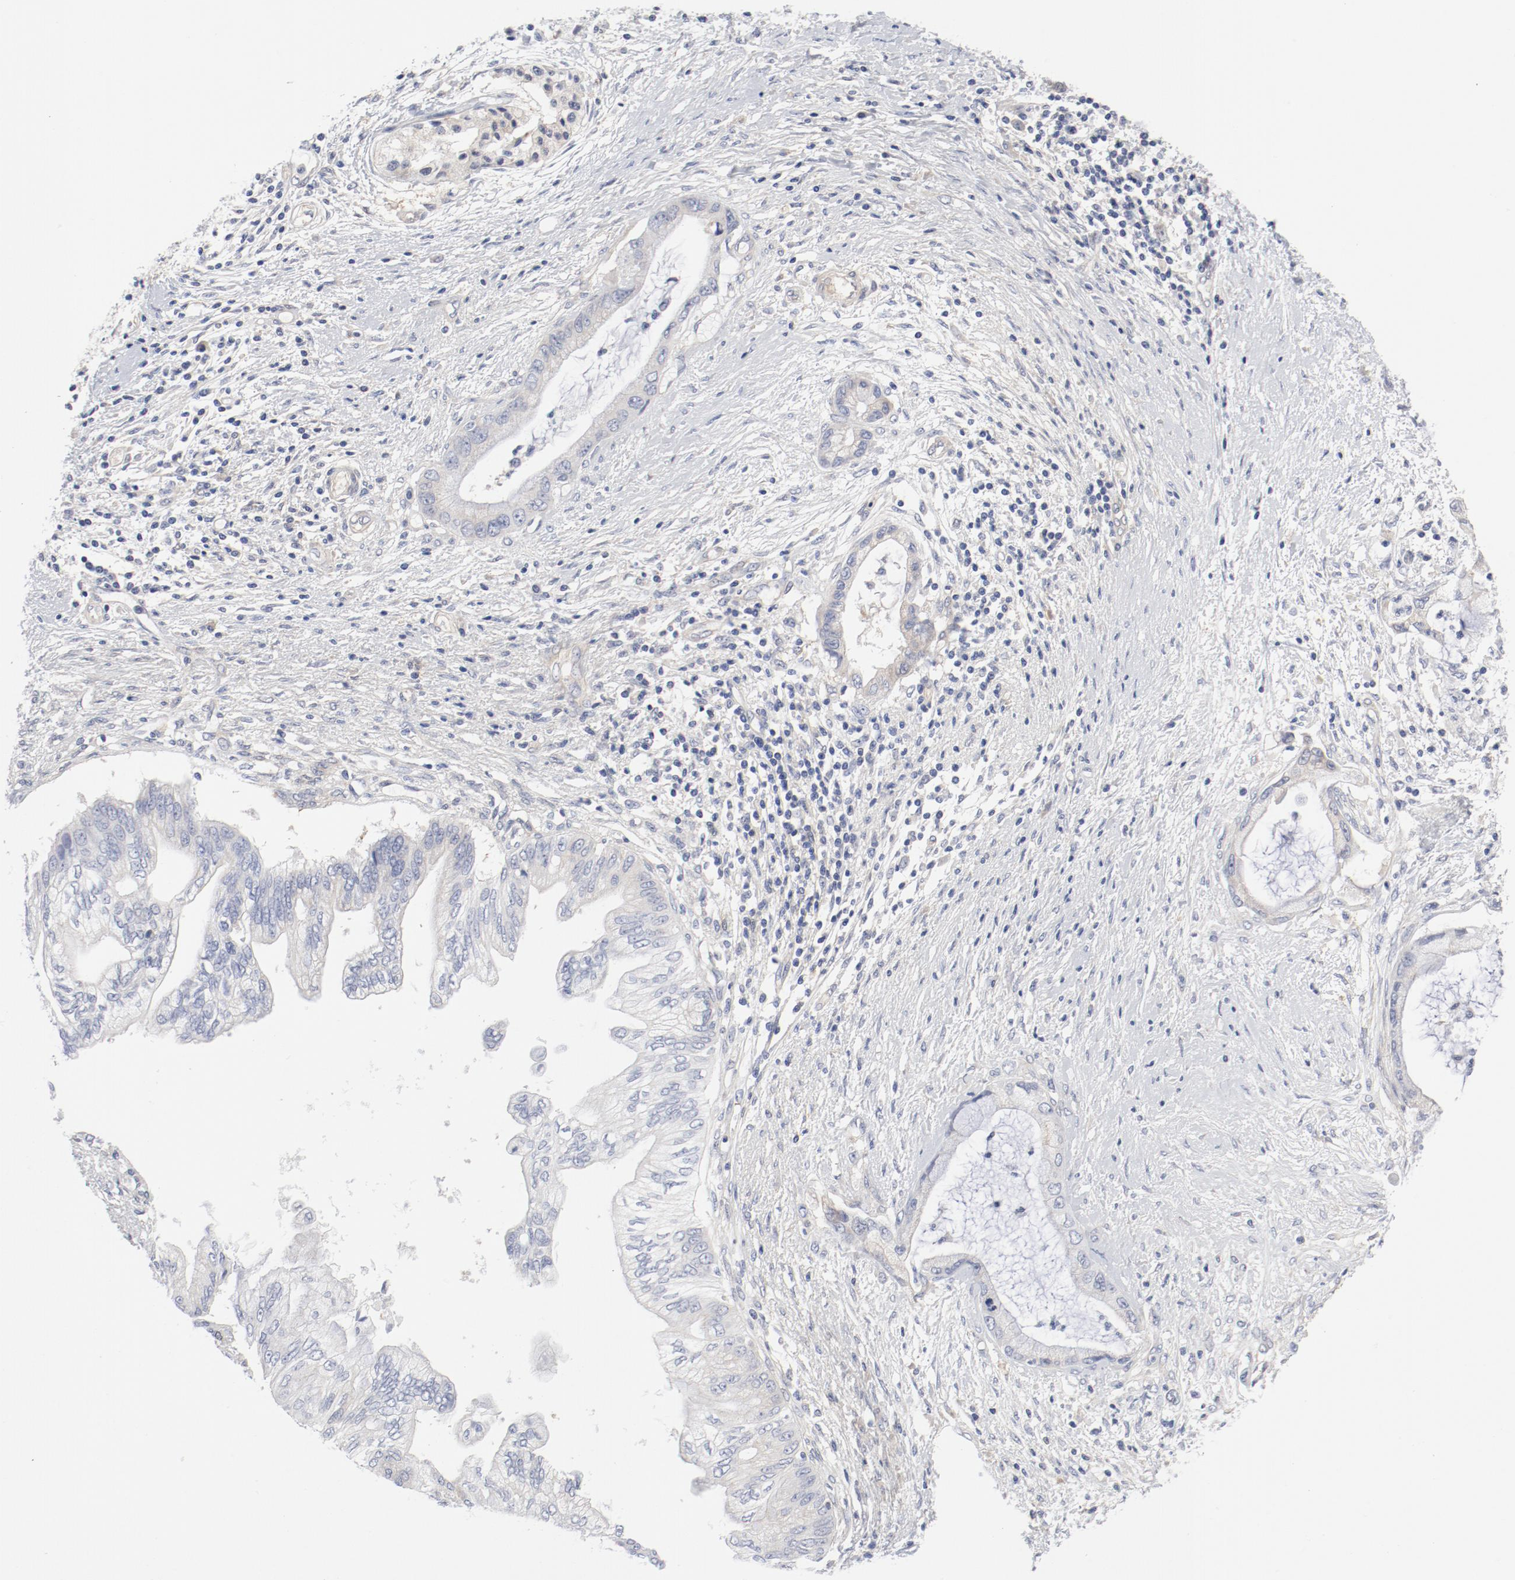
{"staining": {"intensity": "negative", "quantity": "none", "location": "none"}, "tissue": "pancreatic cancer", "cell_type": "Tumor cells", "image_type": "cancer", "snomed": [{"axis": "morphology", "description": "Adenocarcinoma, NOS"}, {"axis": "topography", "description": "Pancreas"}], "caption": "Tumor cells show no significant protein staining in adenocarcinoma (pancreatic).", "gene": "BAD", "patient": {"sex": "female", "age": 59}}